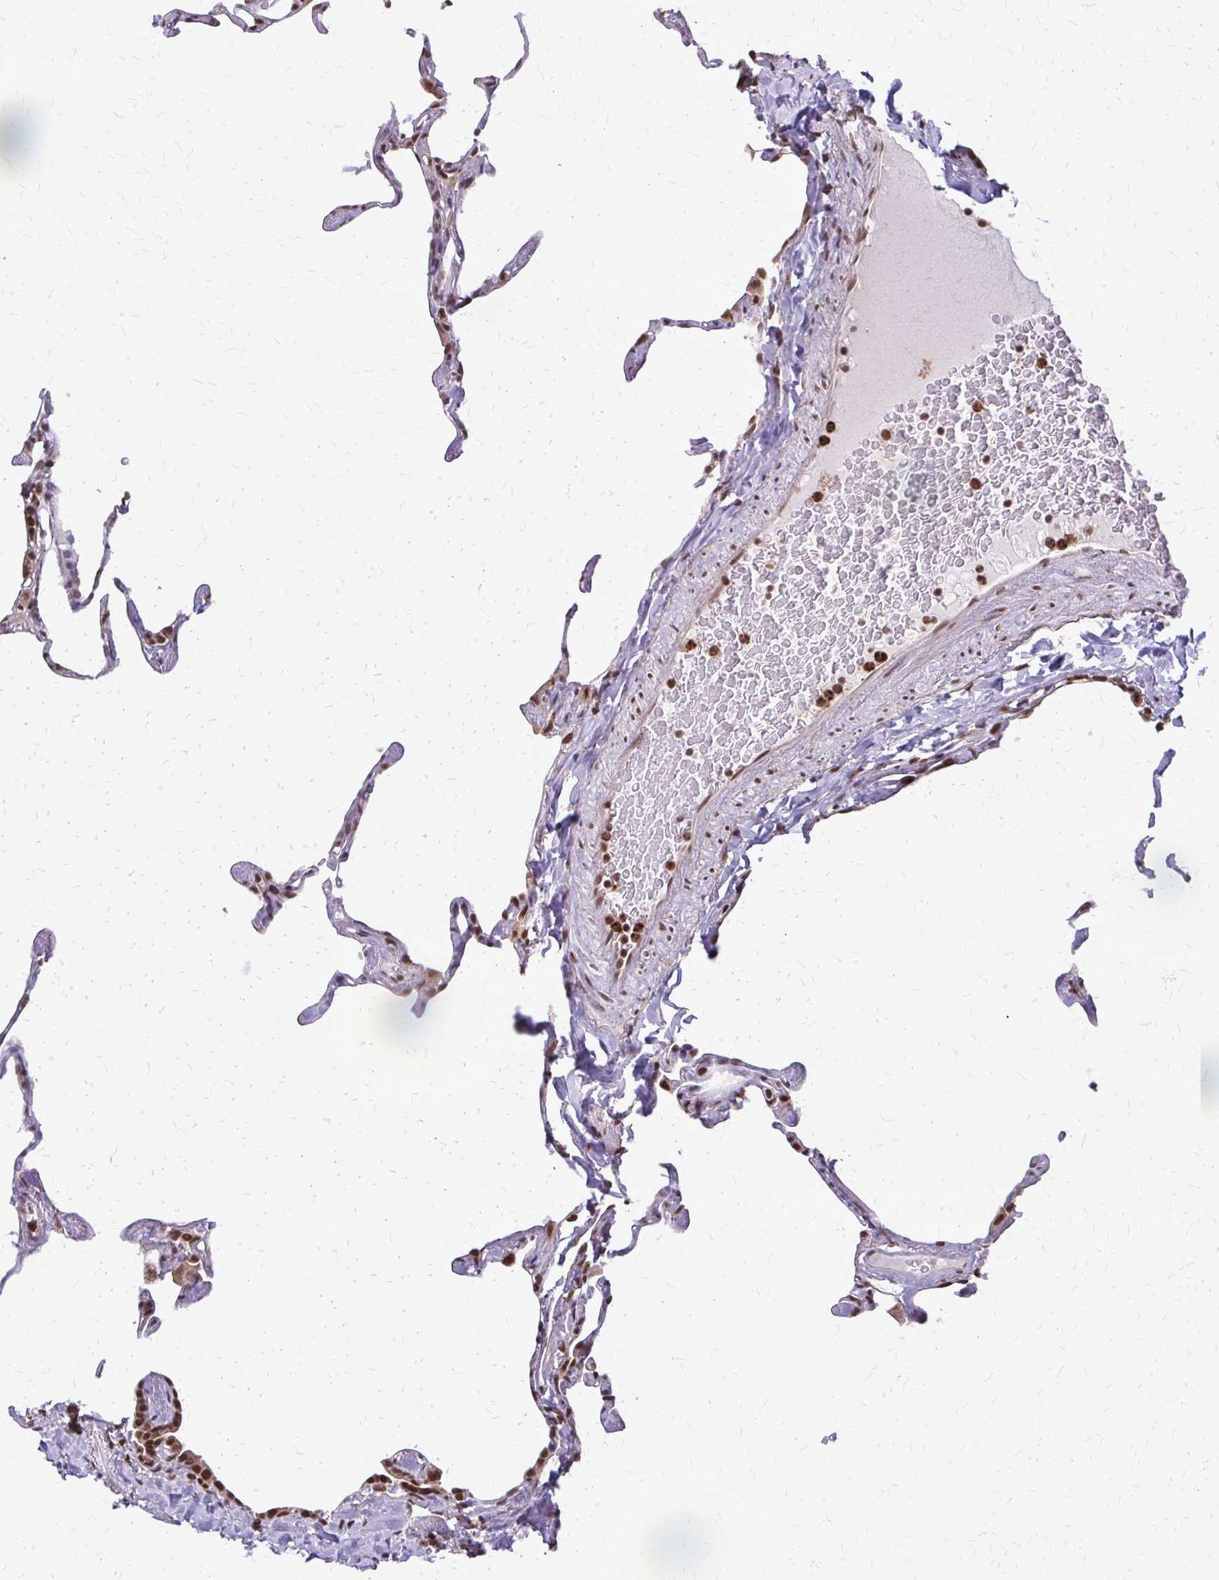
{"staining": {"intensity": "moderate", "quantity": "25%-75%", "location": "nuclear"}, "tissue": "lung", "cell_type": "Alveolar cells", "image_type": "normal", "snomed": [{"axis": "morphology", "description": "Normal tissue, NOS"}, {"axis": "topography", "description": "Lung"}], "caption": "Alveolar cells show medium levels of moderate nuclear expression in approximately 25%-75% of cells in benign human lung.", "gene": "HDAC3", "patient": {"sex": "male", "age": 65}}